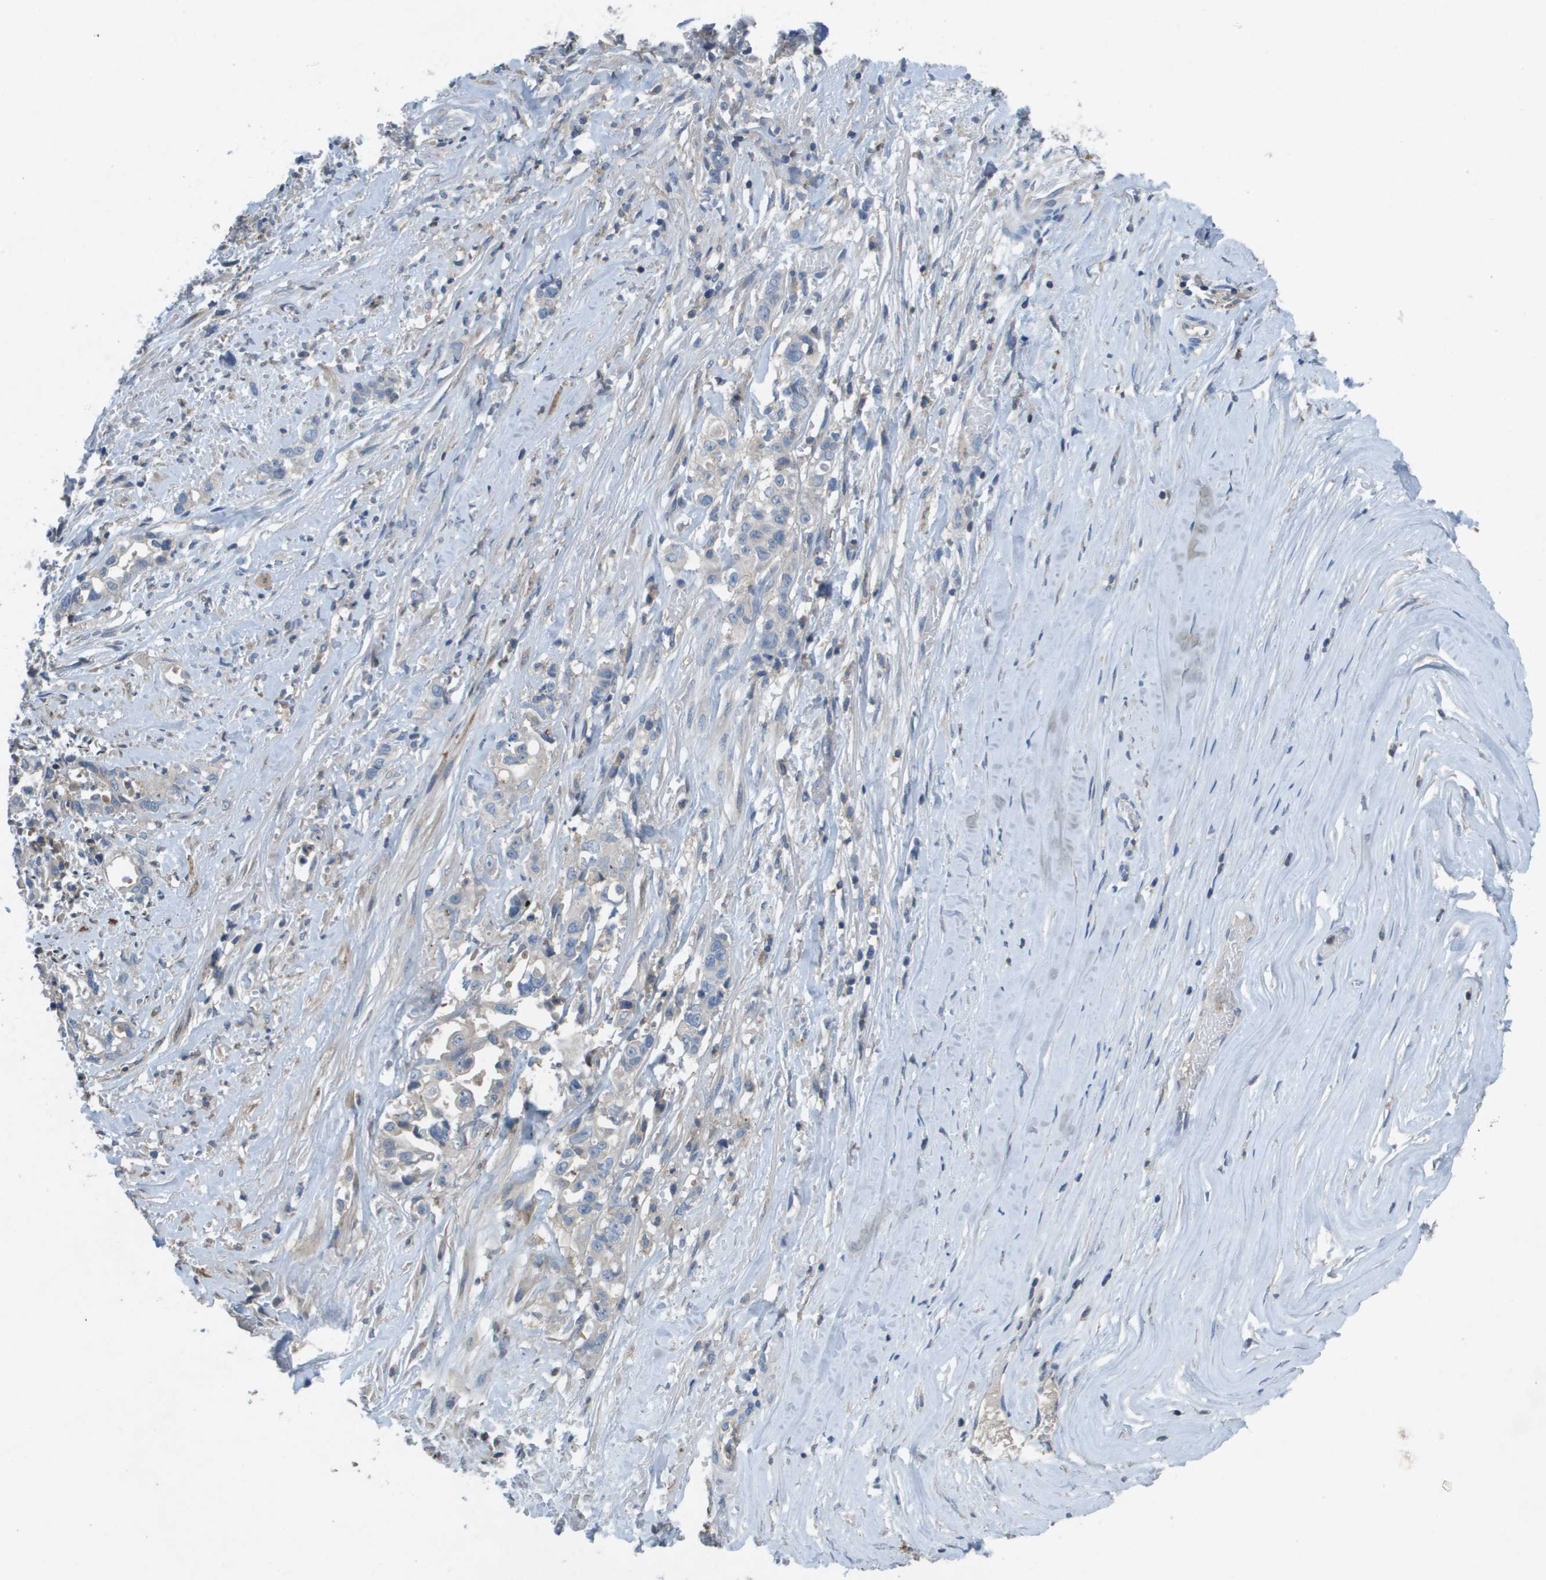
{"staining": {"intensity": "negative", "quantity": "none", "location": "none"}, "tissue": "liver cancer", "cell_type": "Tumor cells", "image_type": "cancer", "snomed": [{"axis": "morphology", "description": "Cholangiocarcinoma"}, {"axis": "topography", "description": "Liver"}], "caption": "Micrograph shows no significant protein staining in tumor cells of liver cancer (cholangiocarcinoma).", "gene": "CLCA4", "patient": {"sex": "female", "age": 70}}